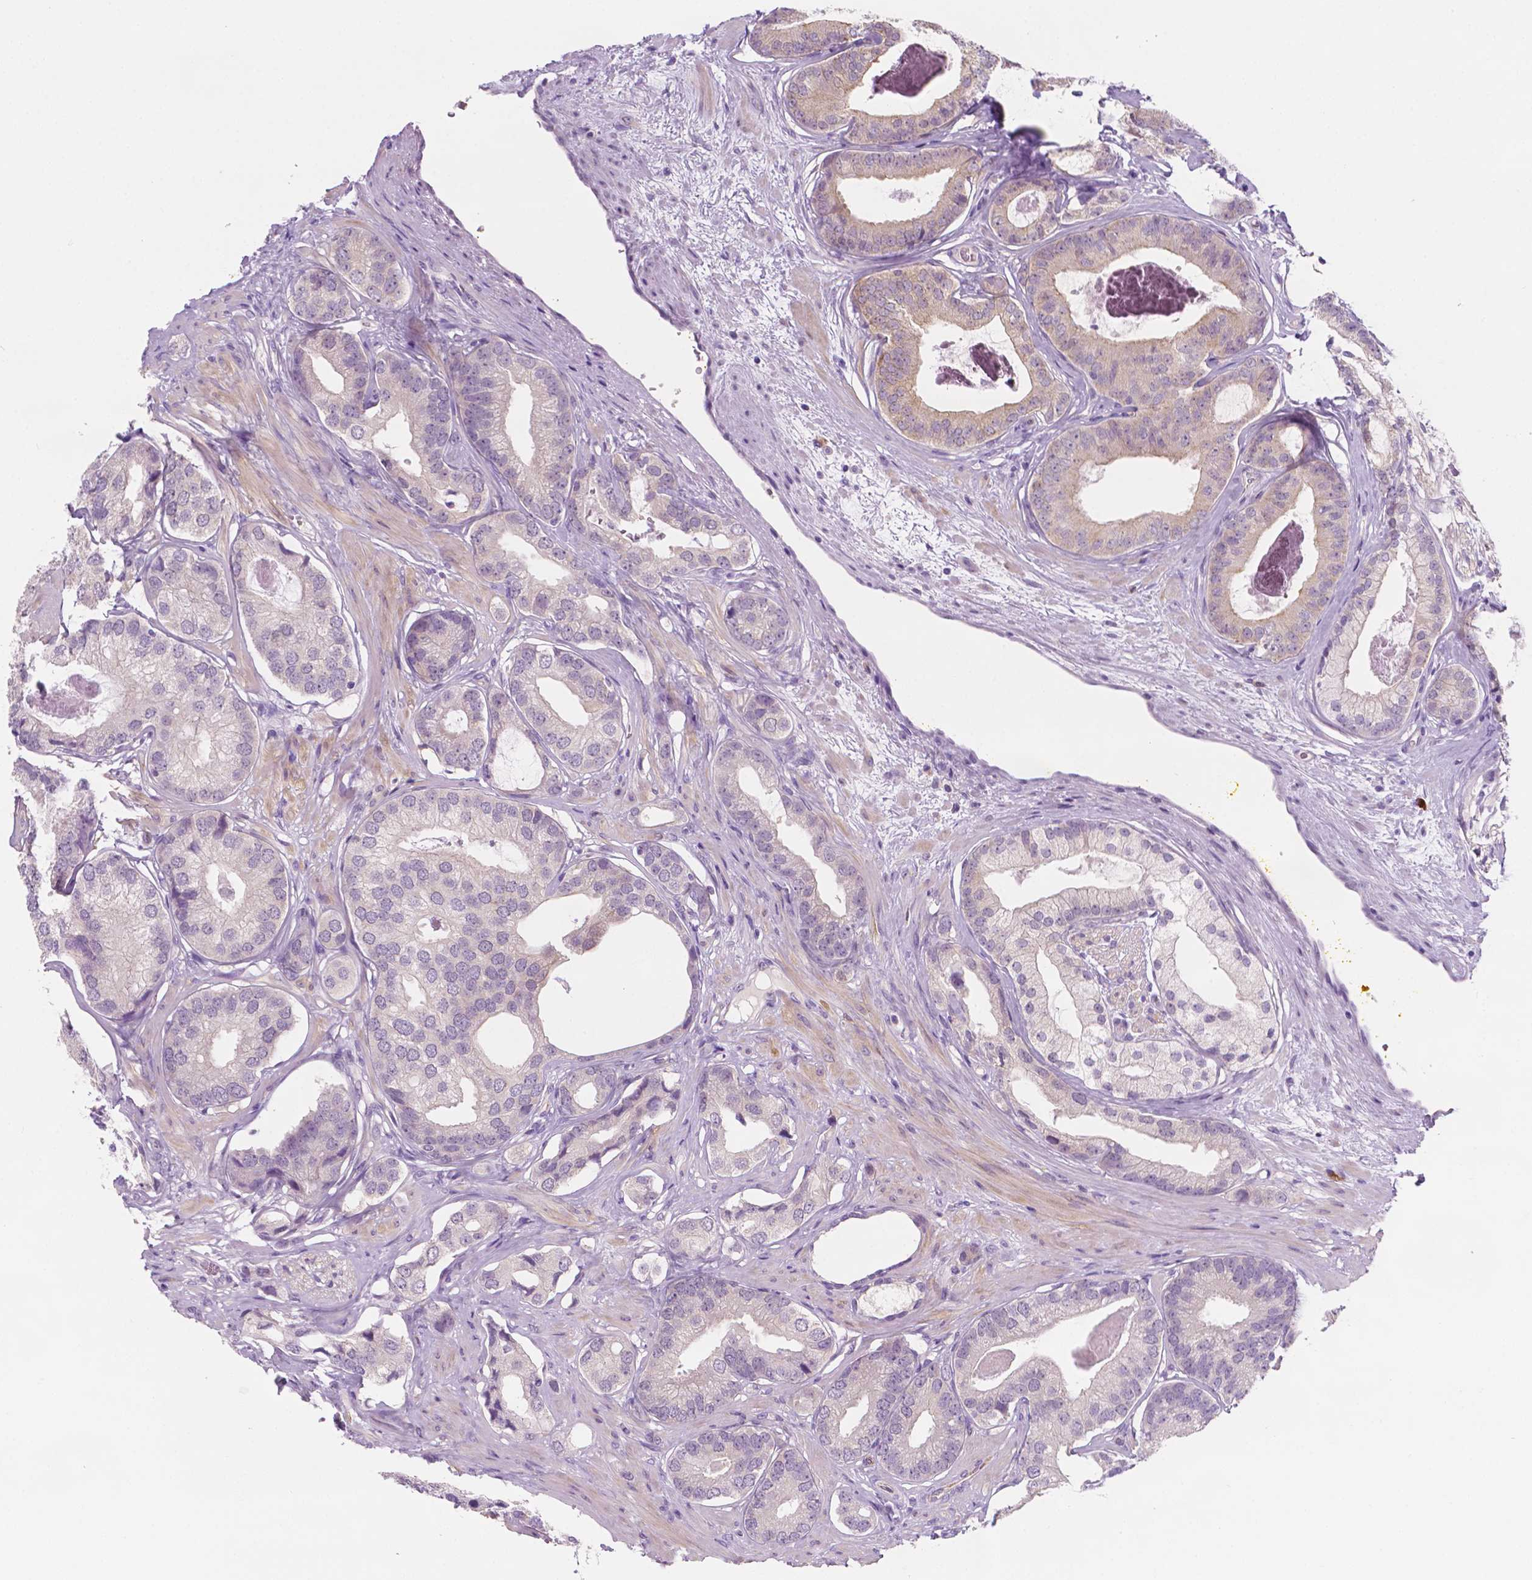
{"staining": {"intensity": "negative", "quantity": "none", "location": "none"}, "tissue": "prostate cancer", "cell_type": "Tumor cells", "image_type": "cancer", "snomed": [{"axis": "morphology", "description": "Adenocarcinoma, Low grade"}, {"axis": "topography", "description": "Prostate"}], "caption": "IHC of human prostate cancer (adenocarcinoma (low-grade)) exhibits no staining in tumor cells.", "gene": "EPPK1", "patient": {"sex": "male", "age": 61}}